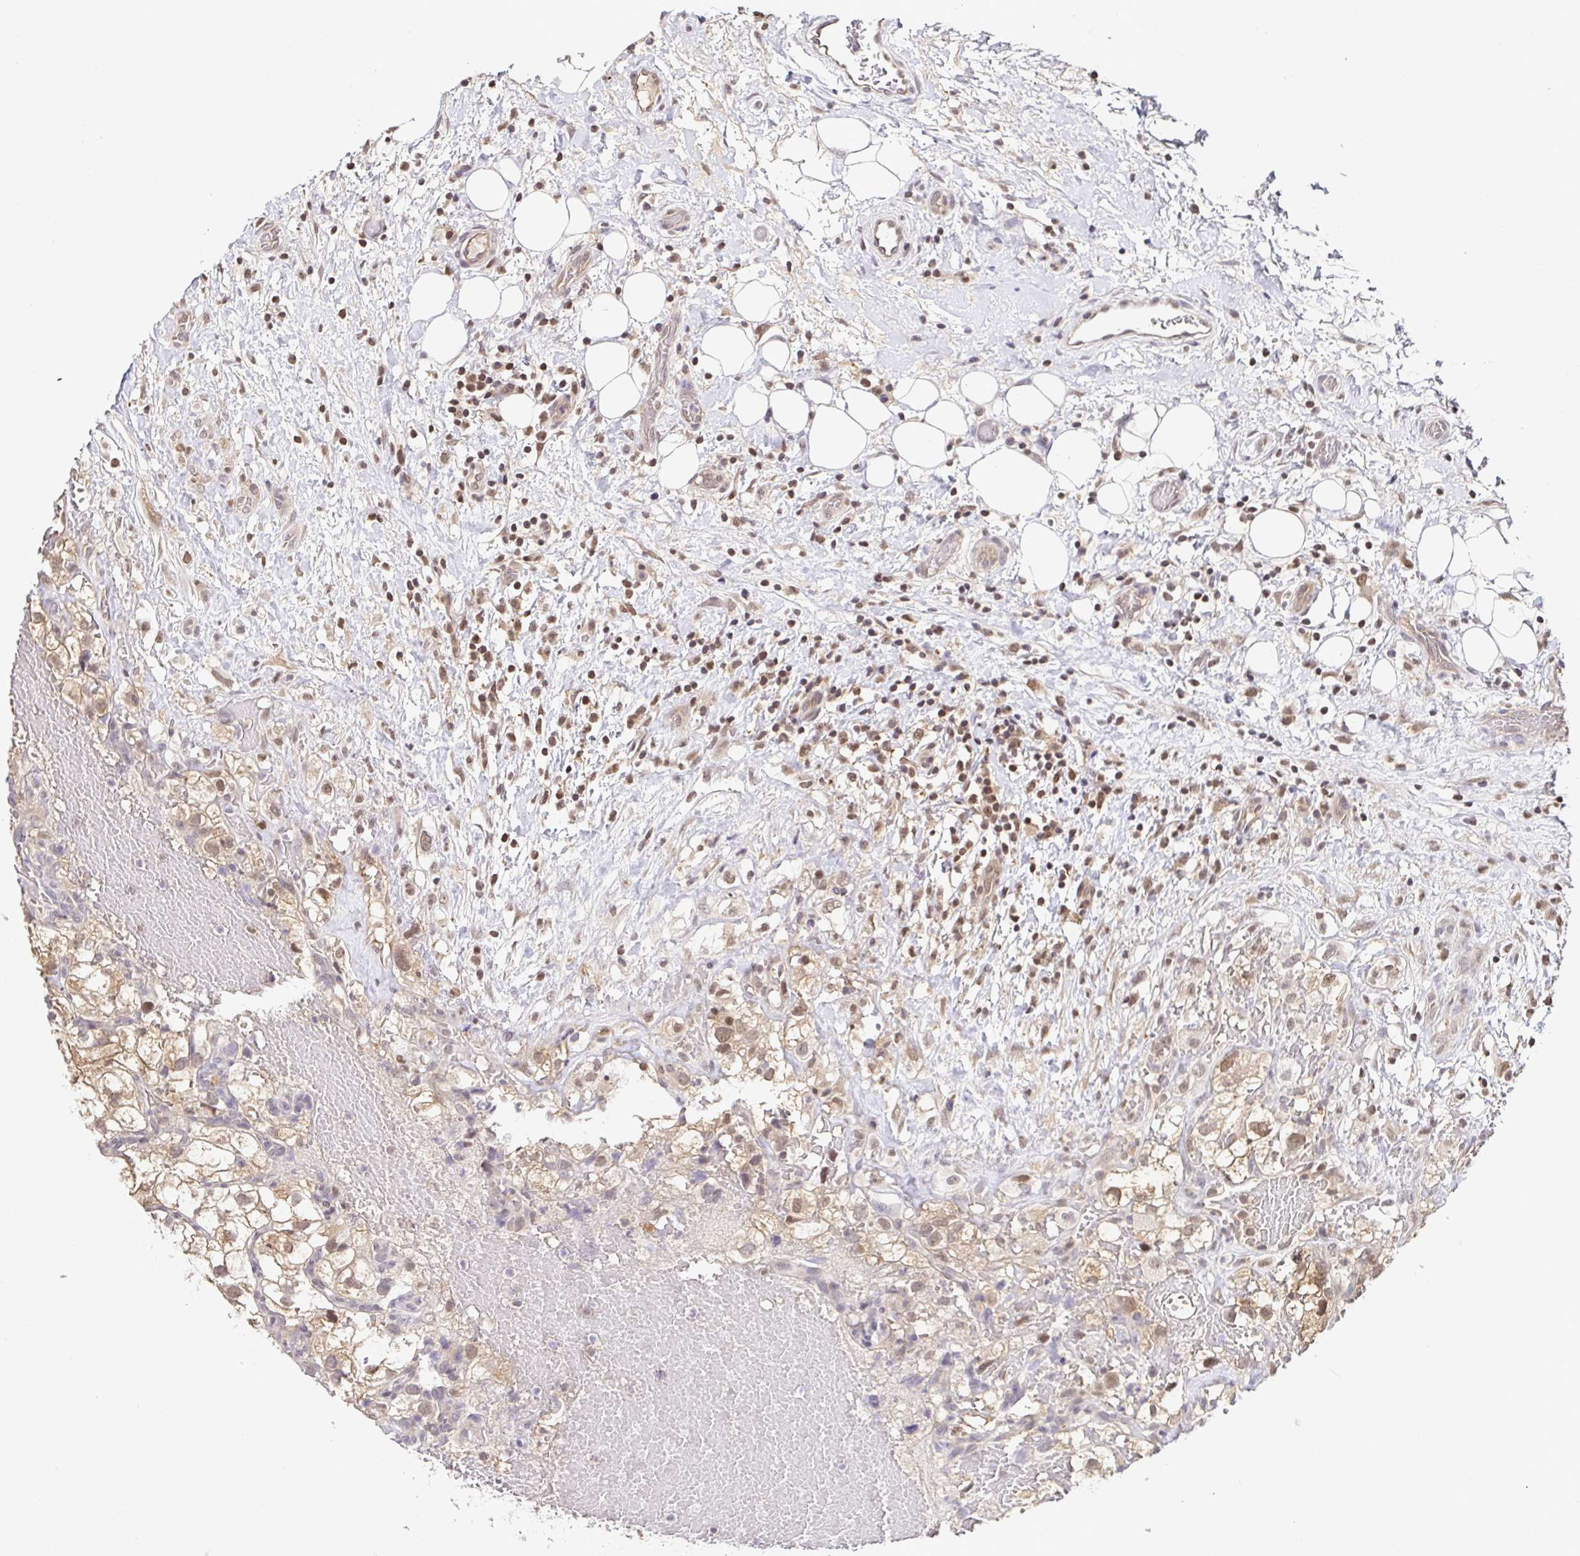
{"staining": {"intensity": "moderate", "quantity": ">75%", "location": "cytoplasmic/membranous,nuclear"}, "tissue": "renal cancer", "cell_type": "Tumor cells", "image_type": "cancer", "snomed": [{"axis": "morphology", "description": "Adenocarcinoma, NOS"}, {"axis": "topography", "description": "Kidney"}], "caption": "Human renal cancer (adenocarcinoma) stained for a protein (brown) reveals moderate cytoplasmic/membranous and nuclear positive expression in approximately >75% of tumor cells.", "gene": "PSMB9", "patient": {"sex": "male", "age": 59}}